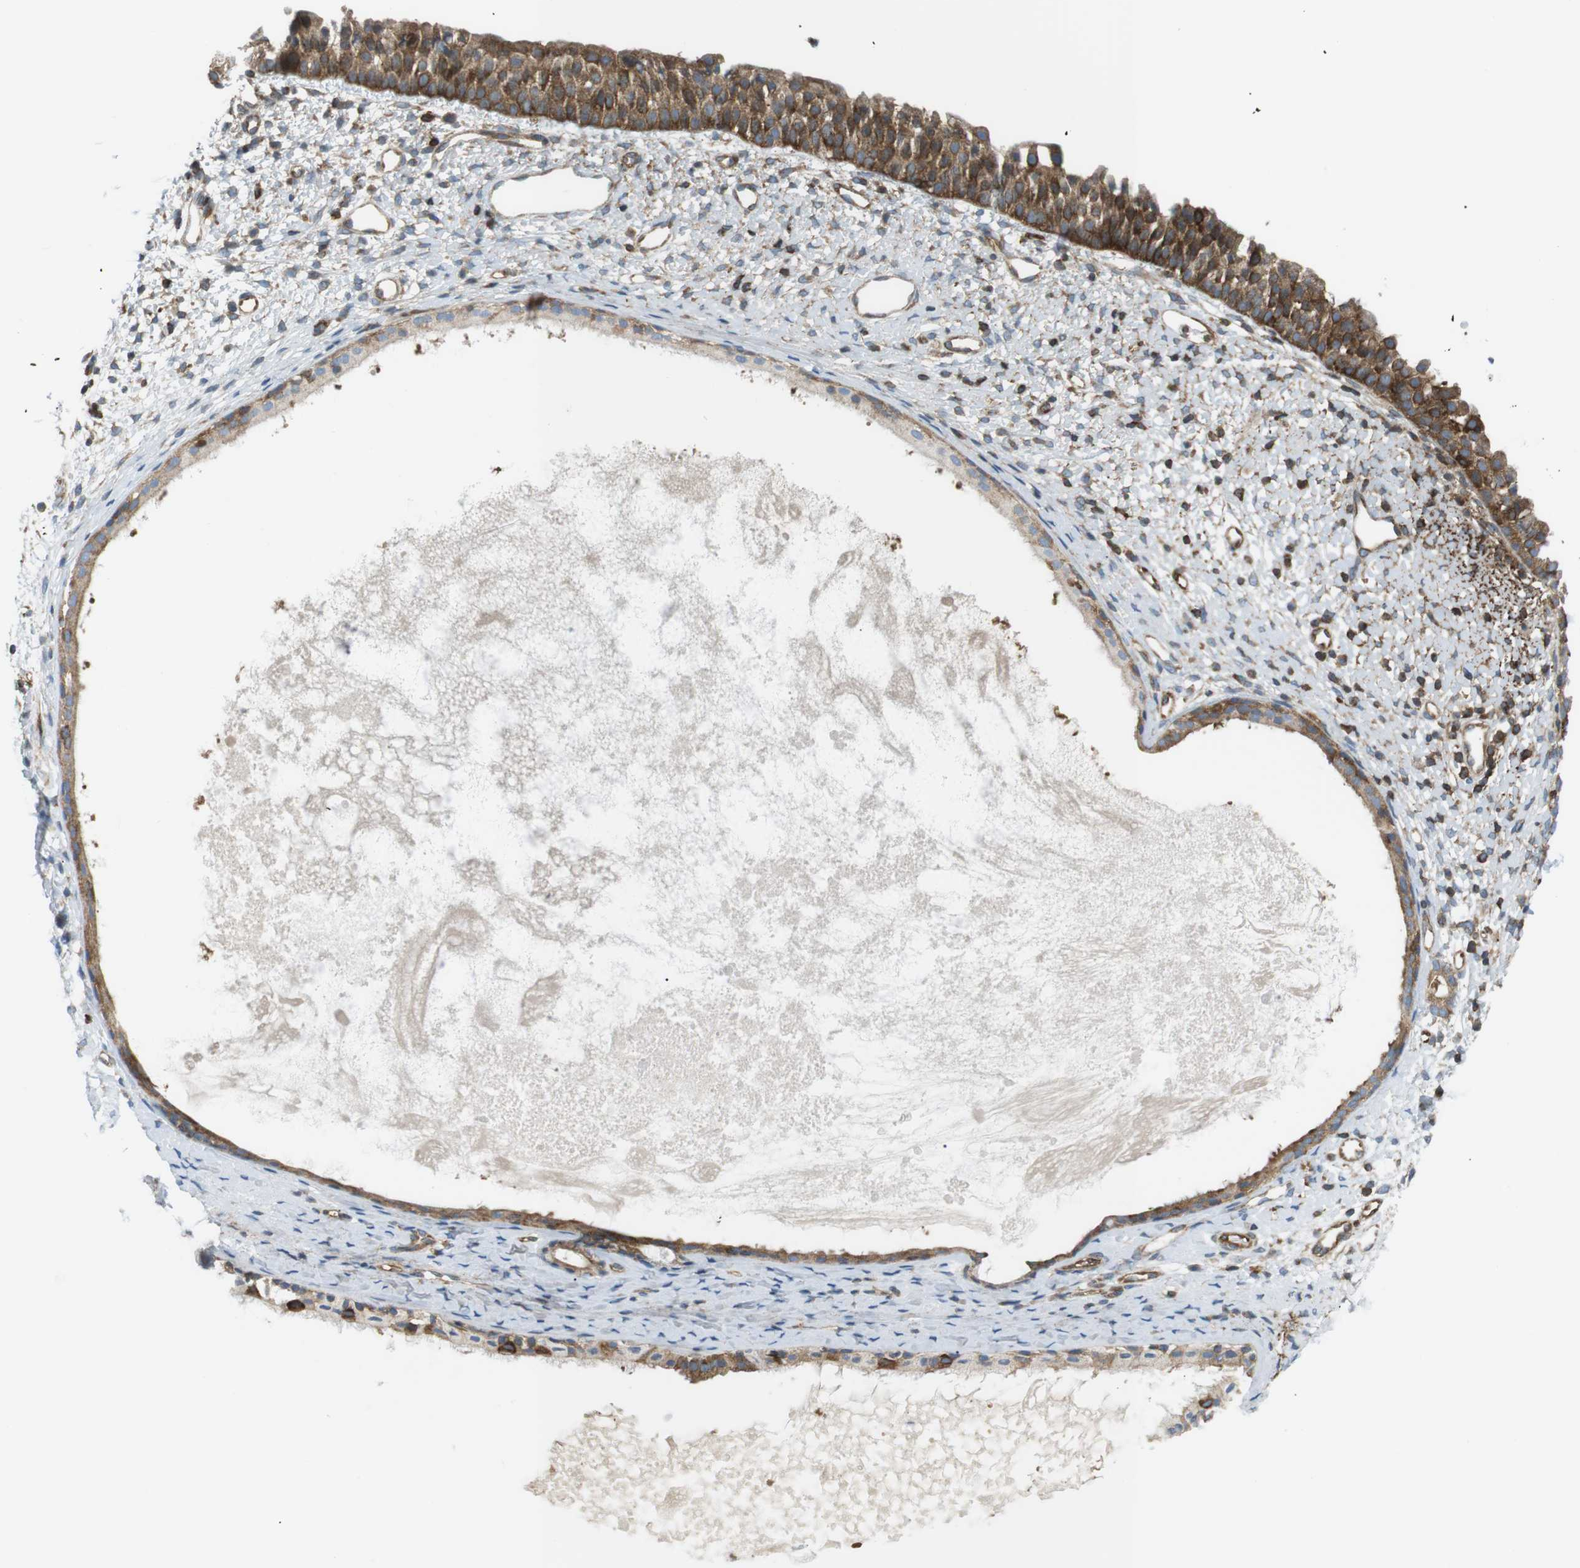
{"staining": {"intensity": "strong", "quantity": ">75%", "location": "cytoplasmic/membranous"}, "tissue": "nasopharynx", "cell_type": "Respiratory epithelial cells", "image_type": "normal", "snomed": [{"axis": "morphology", "description": "Normal tissue, NOS"}, {"axis": "topography", "description": "Nasopharynx"}], "caption": "An IHC histopathology image of normal tissue is shown. Protein staining in brown labels strong cytoplasmic/membranous positivity in nasopharynx within respiratory epithelial cells. (IHC, brightfield microscopy, high magnification).", "gene": "FLII", "patient": {"sex": "male", "age": 22}}